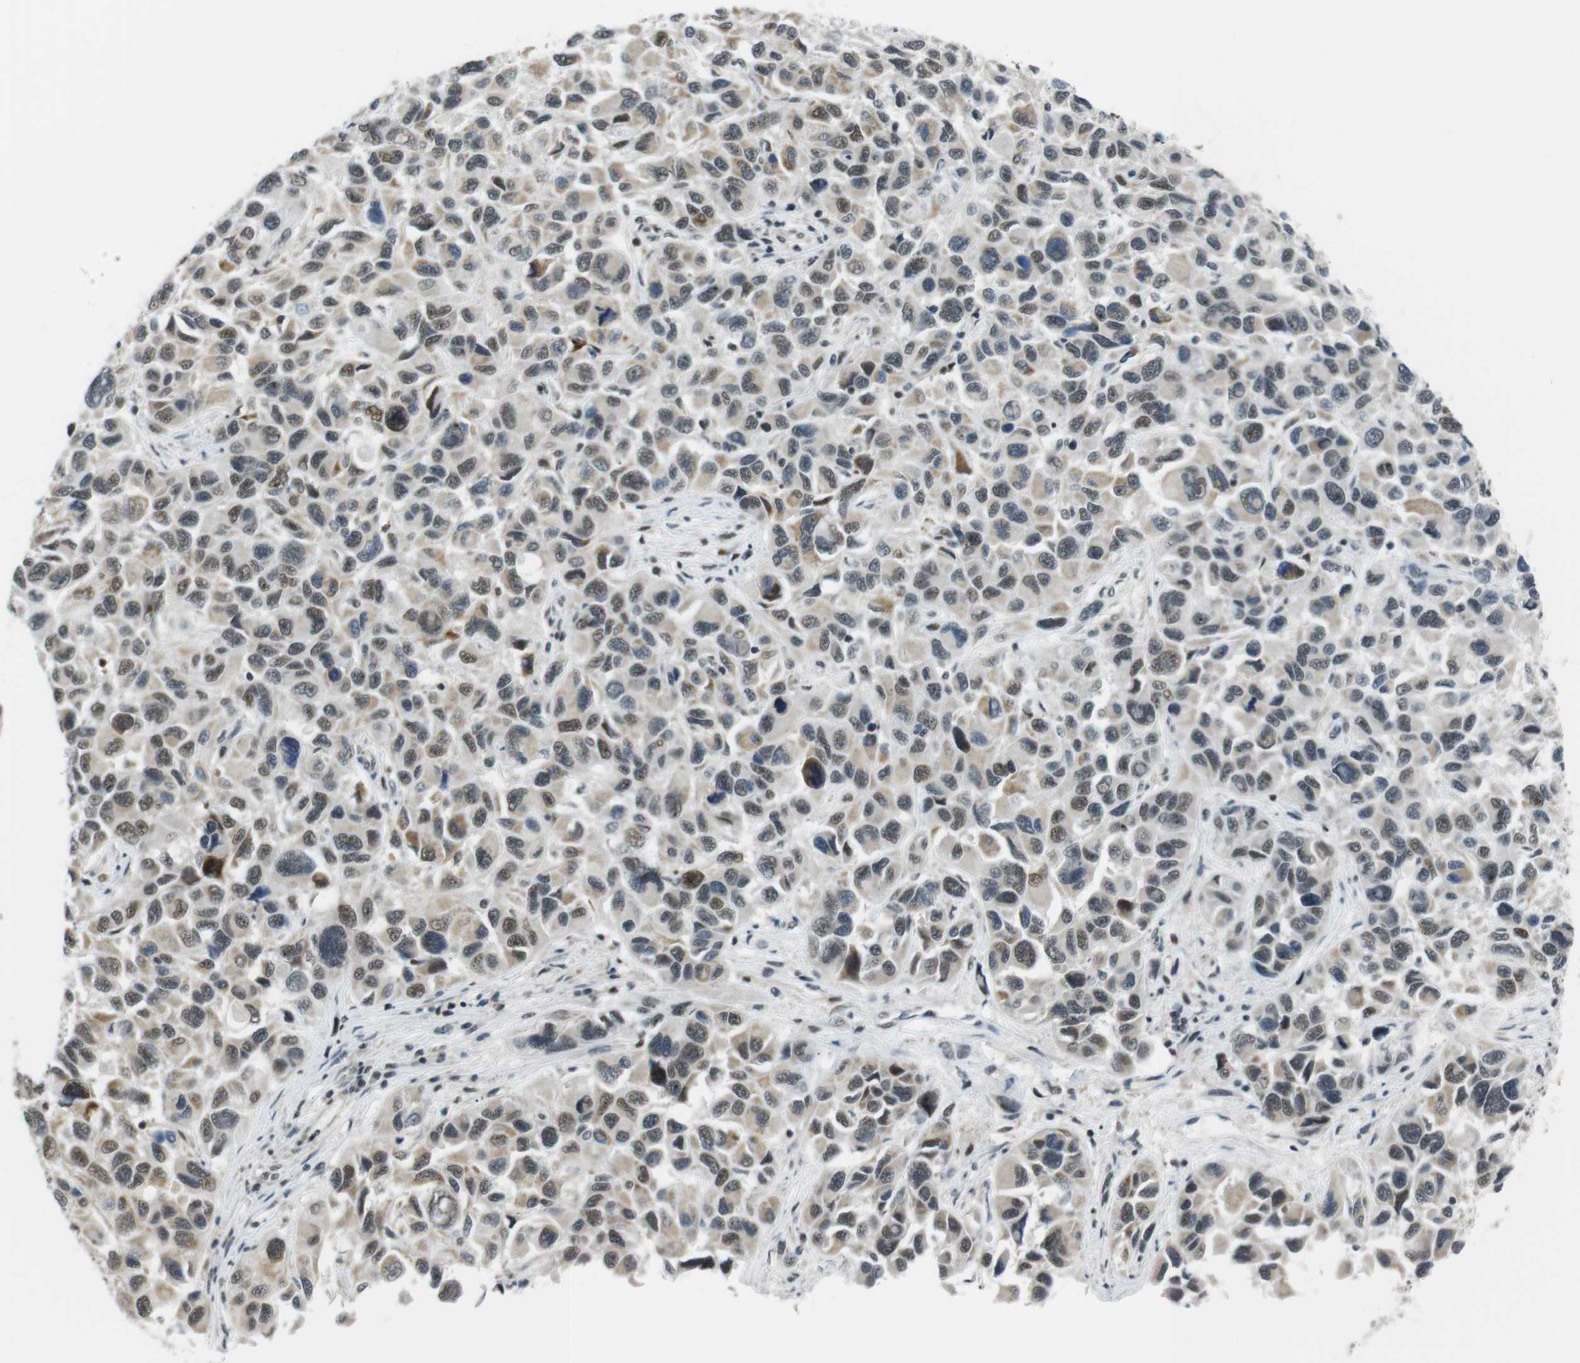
{"staining": {"intensity": "weak", "quantity": "25%-75%", "location": "cytoplasmic/membranous,nuclear"}, "tissue": "melanoma", "cell_type": "Tumor cells", "image_type": "cancer", "snomed": [{"axis": "morphology", "description": "Malignant melanoma, NOS"}, {"axis": "topography", "description": "Skin"}], "caption": "Immunohistochemical staining of melanoma reveals low levels of weak cytoplasmic/membranous and nuclear expression in about 25%-75% of tumor cells. The staining is performed using DAB brown chromogen to label protein expression. The nuclei are counter-stained blue using hematoxylin.", "gene": "USP7", "patient": {"sex": "male", "age": 53}}